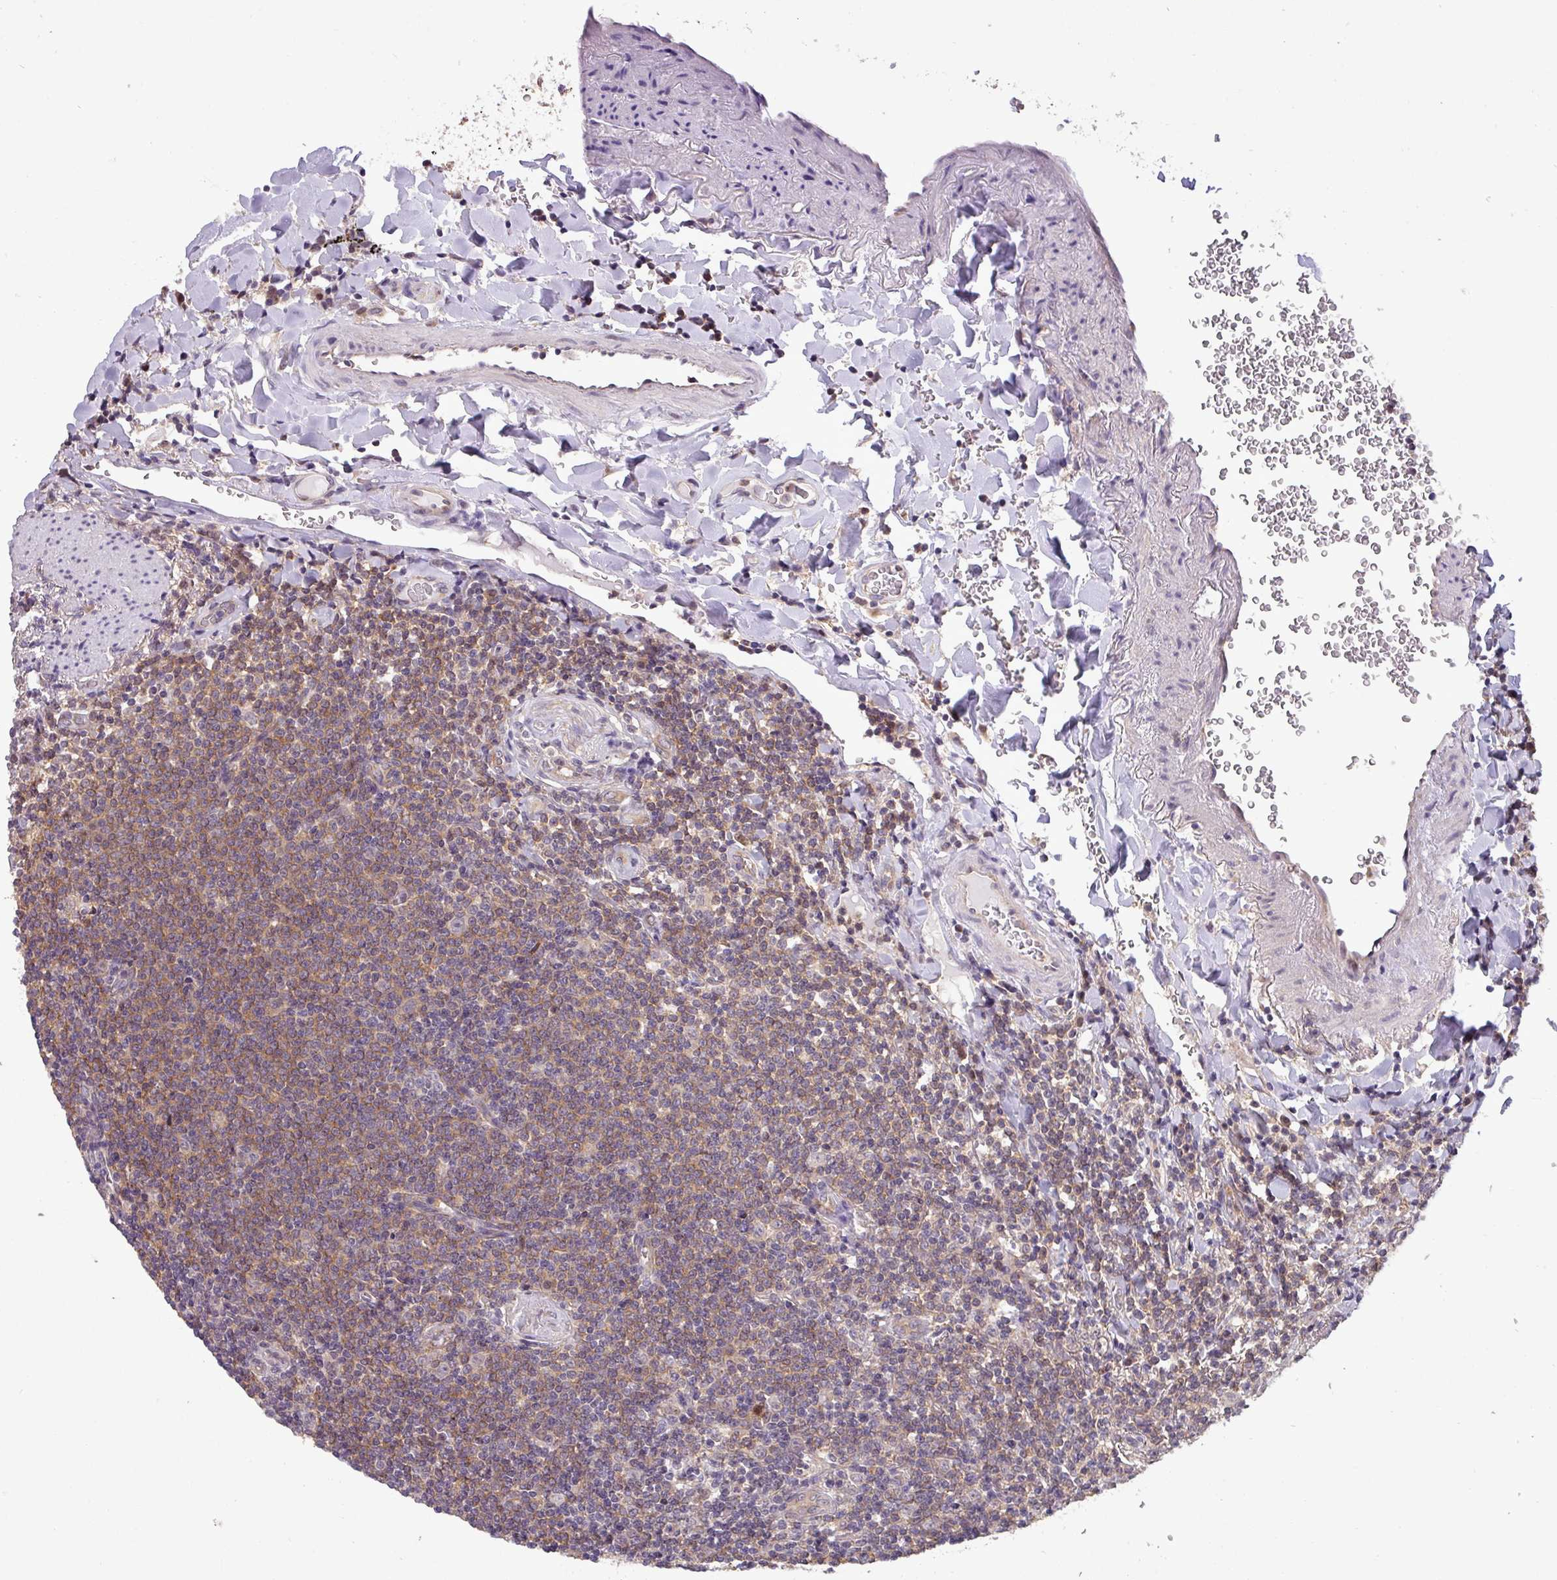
{"staining": {"intensity": "moderate", "quantity": ">75%", "location": "cytoplasmic/membranous"}, "tissue": "lymphoma", "cell_type": "Tumor cells", "image_type": "cancer", "snomed": [{"axis": "morphology", "description": "Malignant lymphoma, non-Hodgkin's type, Low grade"}, {"axis": "topography", "description": "Lung"}], "caption": "A histopathology image showing moderate cytoplasmic/membranous positivity in about >75% of tumor cells in malignant lymphoma, non-Hodgkin's type (low-grade), as visualized by brown immunohistochemical staining.", "gene": "NPFFR1", "patient": {"sex": "female", "age": 71}}